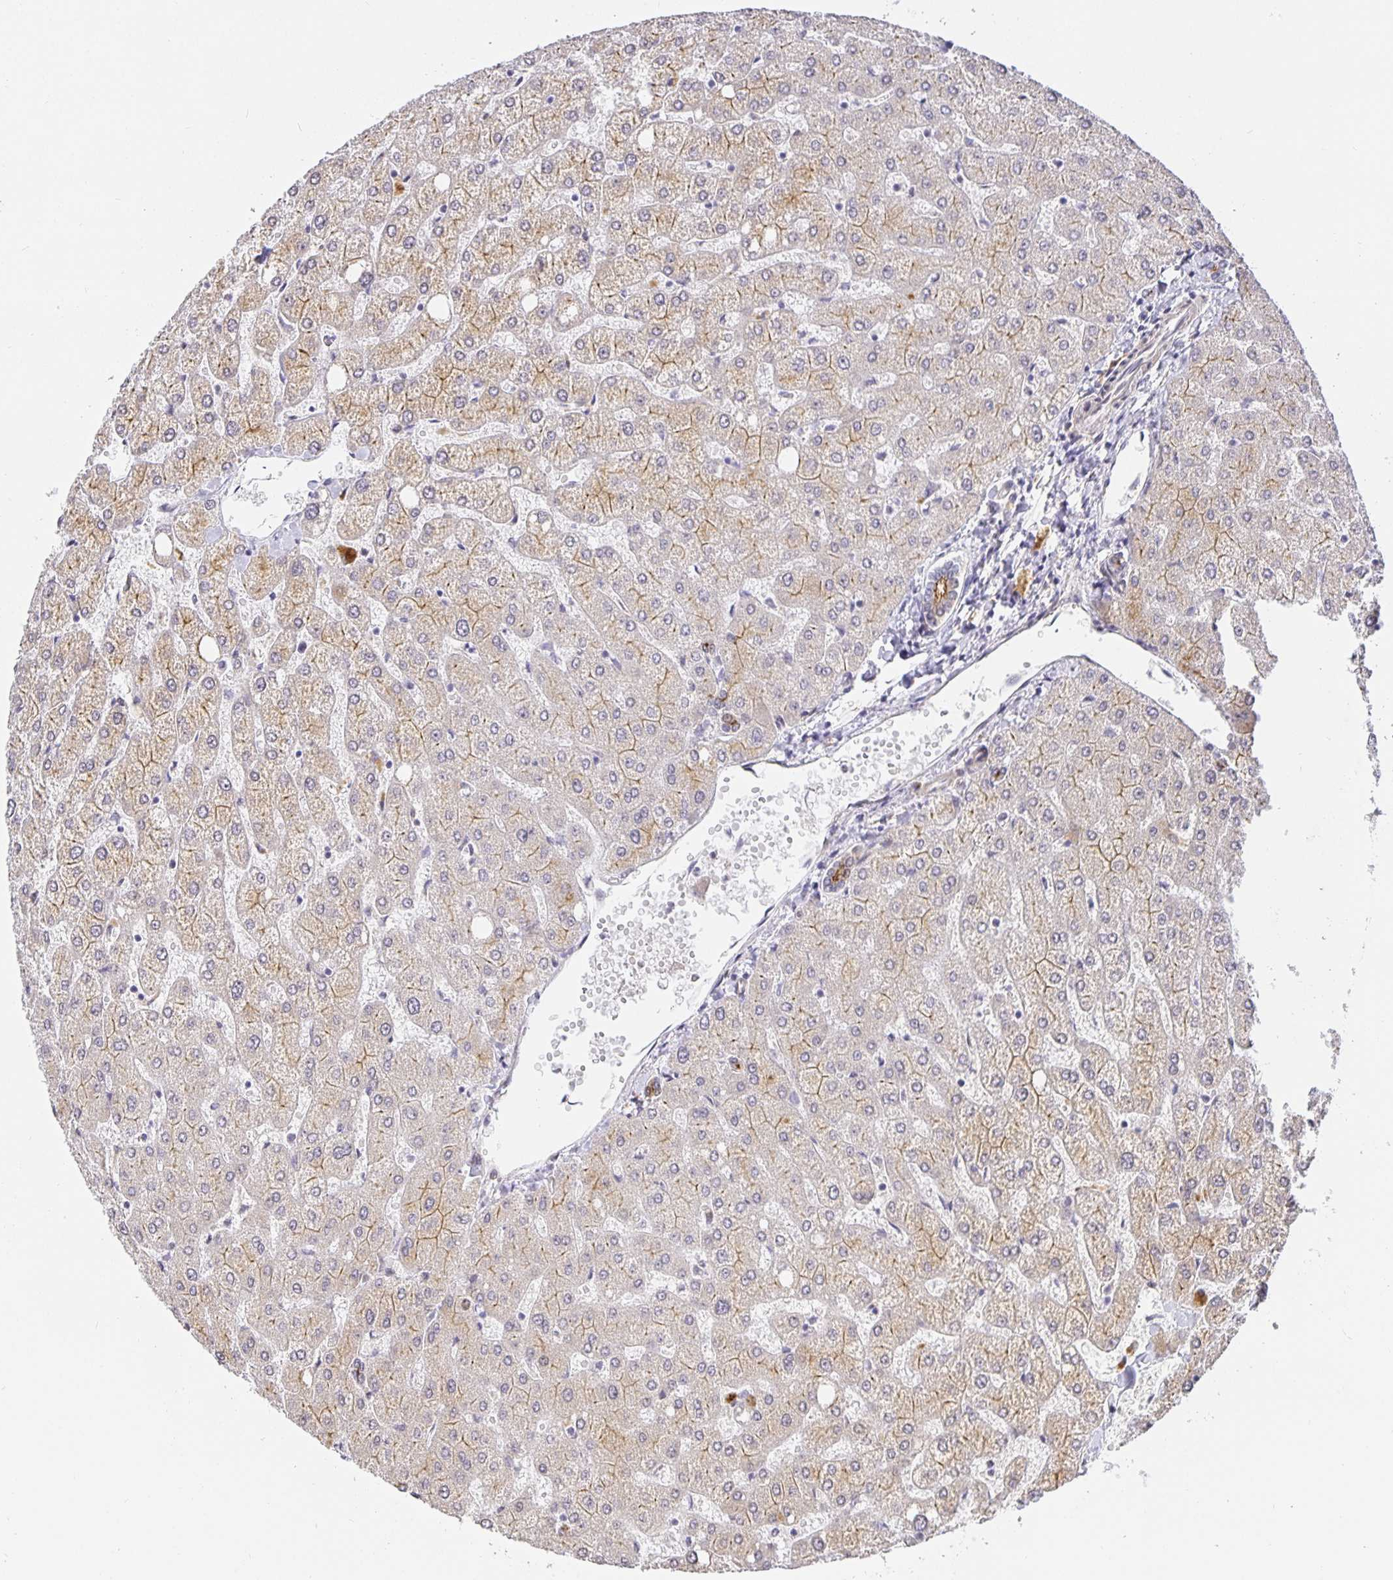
{"staining": {"intensity": "moderate", "quantity": "<25%", "location": "cytoplasmic/membranous"}, "tissue": "liver", "cell_type": "Cholangiocytes", "image_type": "normal", "snomed": [{"axis": "morphology", "description": "Normal tissue, NOS"}, {"axis": "topography", "description": "Liver"}], "caption": "Liver stained with a brown dye exhibits moderate cytoplasmic/membranous positive positivity in about <25% of cholangiocytes.", "gene": "TJP3", "patient": {"sex": "female", "age": 54}}